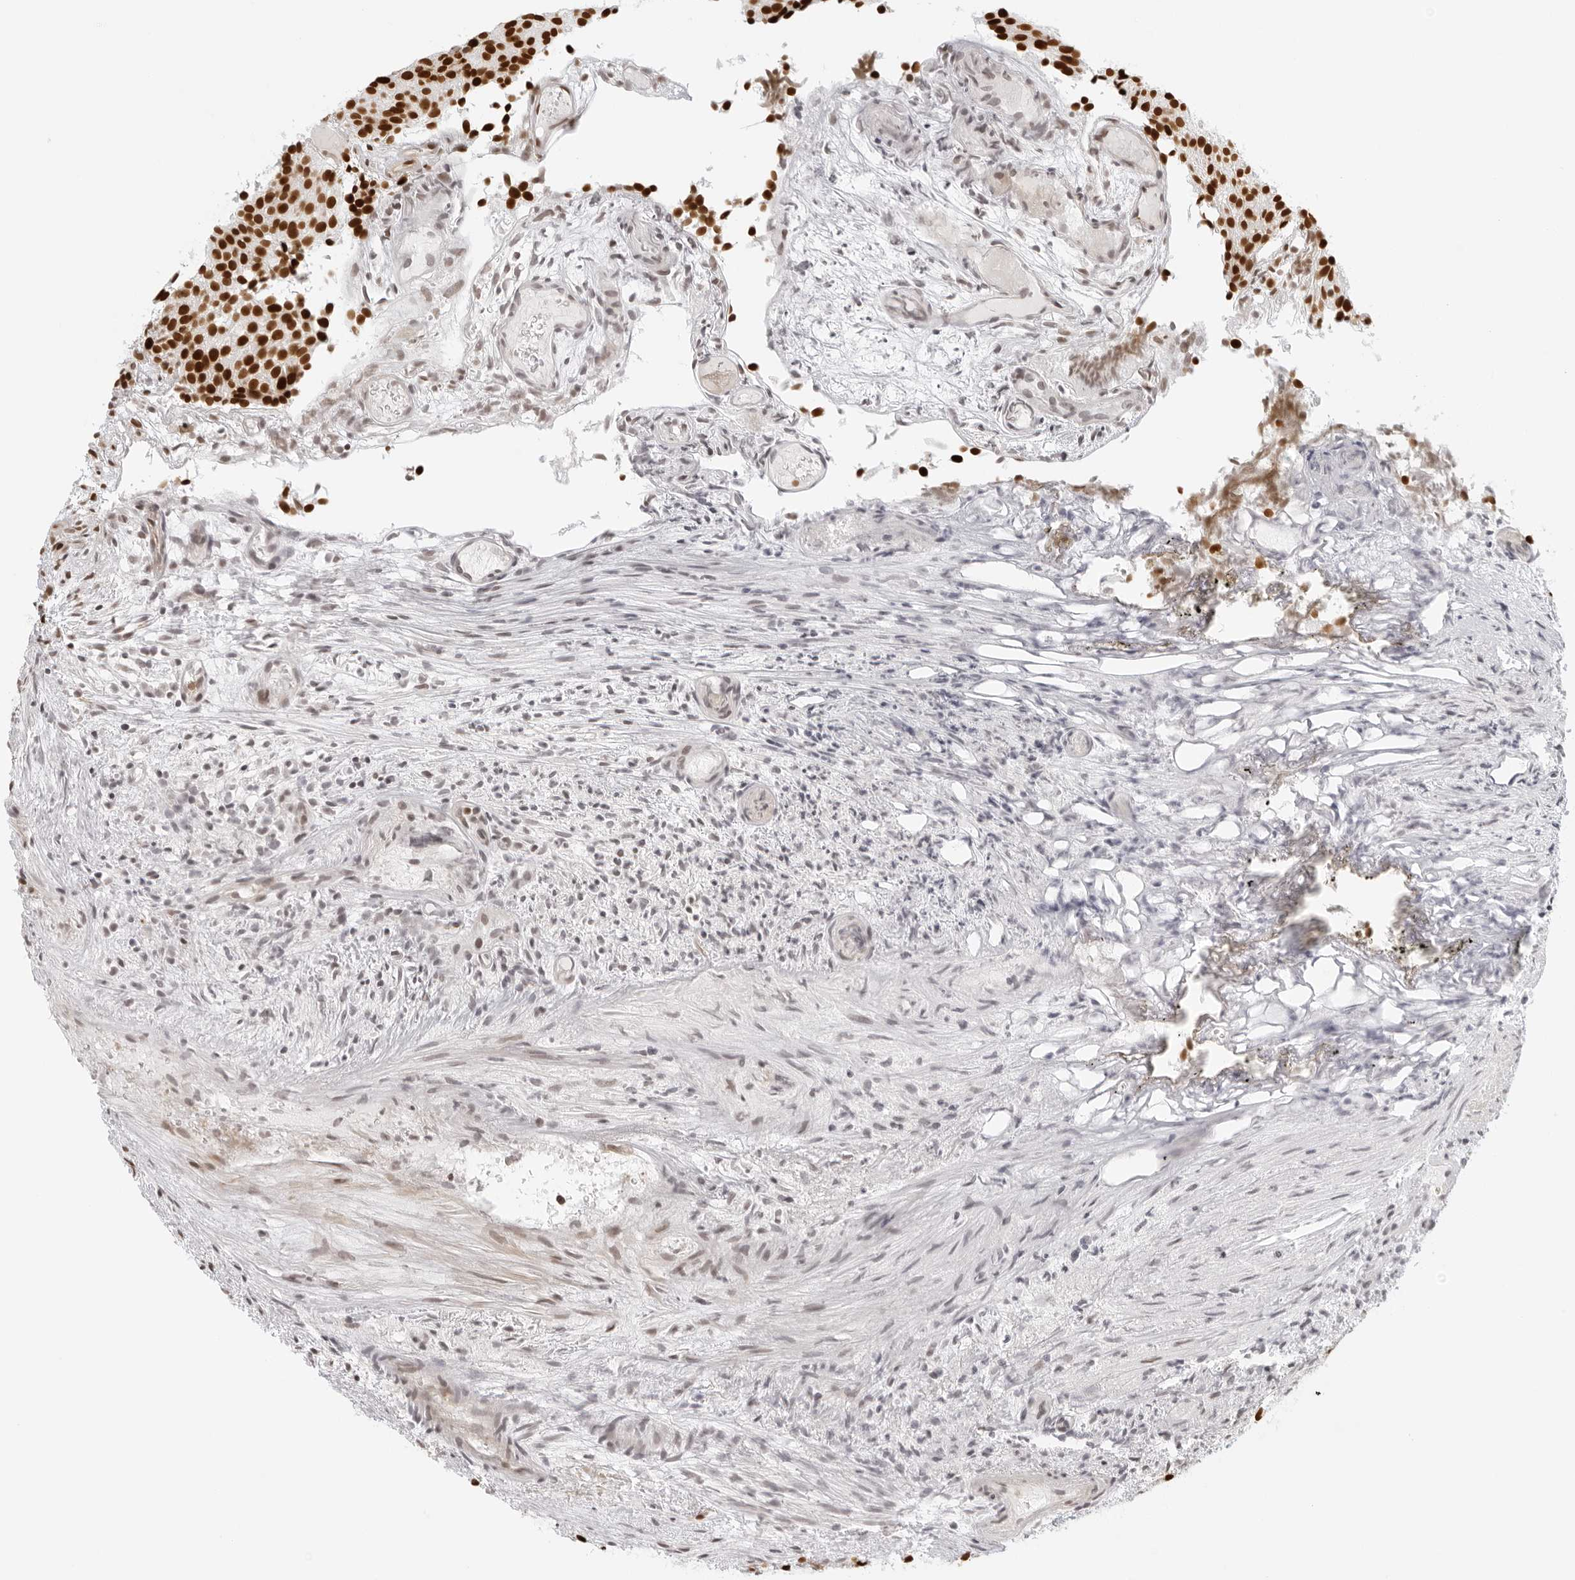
{"staining": {"intensity": "strong", "quantity": ">75%", "location": "nuclear"}, "tissue": "urothelial cancer", "cell_type": "Tumor cells", "image_type": "cancer", "snomed": [{"axis": "morphology", "description": "Urothelial carcinoma, Low grade"}, {"axis": "topography", "description": "Urinary bladder"}], "caption": "An immunohistochemistry photomicrograph of neoplastic tissue is shown. Protein staining in brown highlights strong nuclear positivity in low-grade urothelial carcinoma within tumor cells.", "gene": "RCC1", "patient": {"sex": "male", "age": 86}}